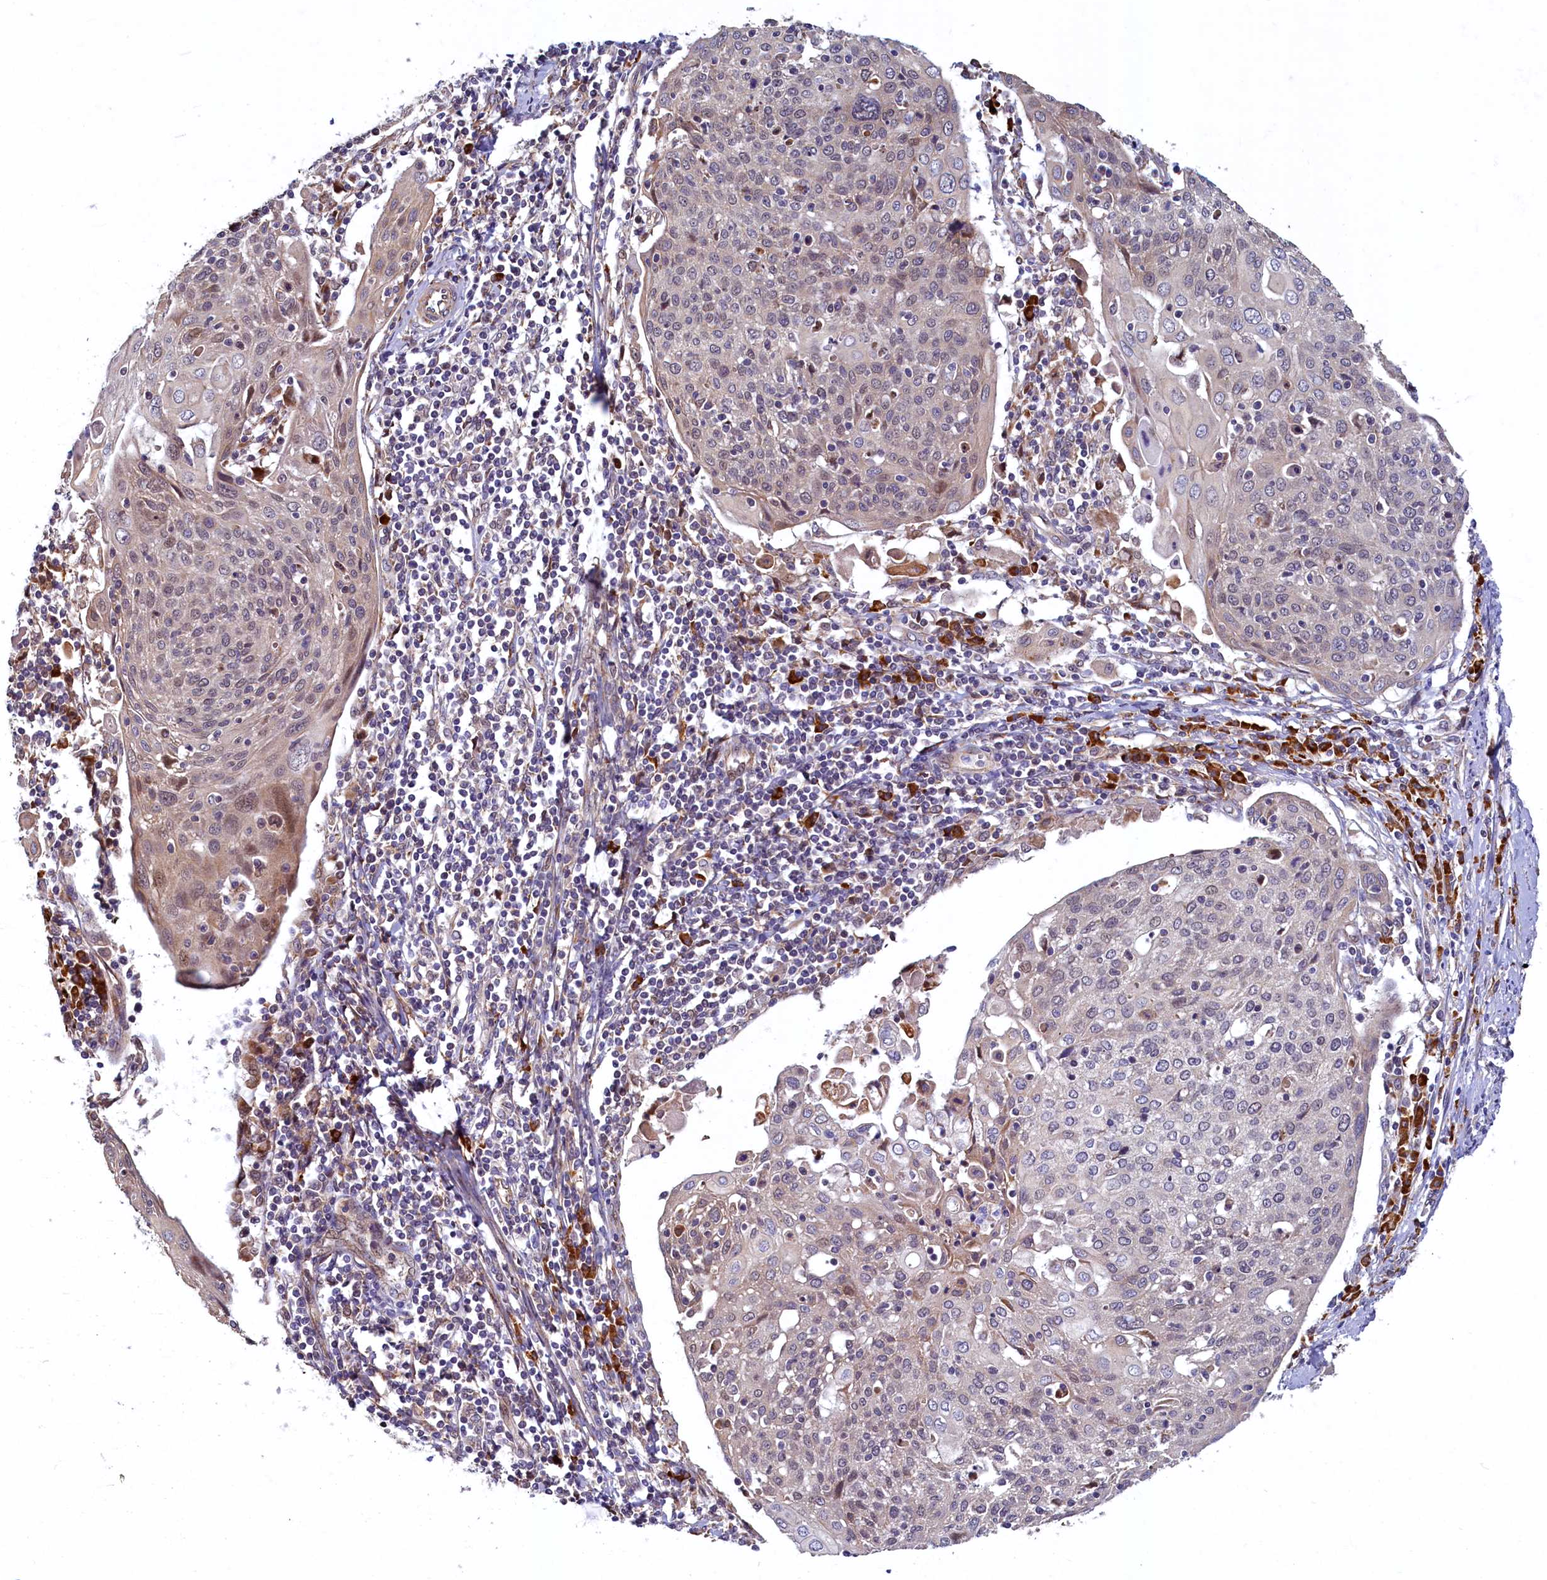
{"staining": {"intensity": "weak", "quantity": "<25%", "location": "cytoplasmic/membranous,nuclear"}, "tissue": "cervical cancer", "cell_type": "Tumor cells", "image_type": "cancer", "snomed": [{"axis": "morphology", "description": "Squamous cell carcinoma, NOS"}, {"axis": "topography", "description": "Cervix"}], "caption": "IHC photomicrograph of human squamous cell carcinoma (cervical) stained for a protein (brown), which demonstrates no positivity in tumor cells.", "gene": "SLC16A14", "patient": {"sex": "female", "age": 67}}